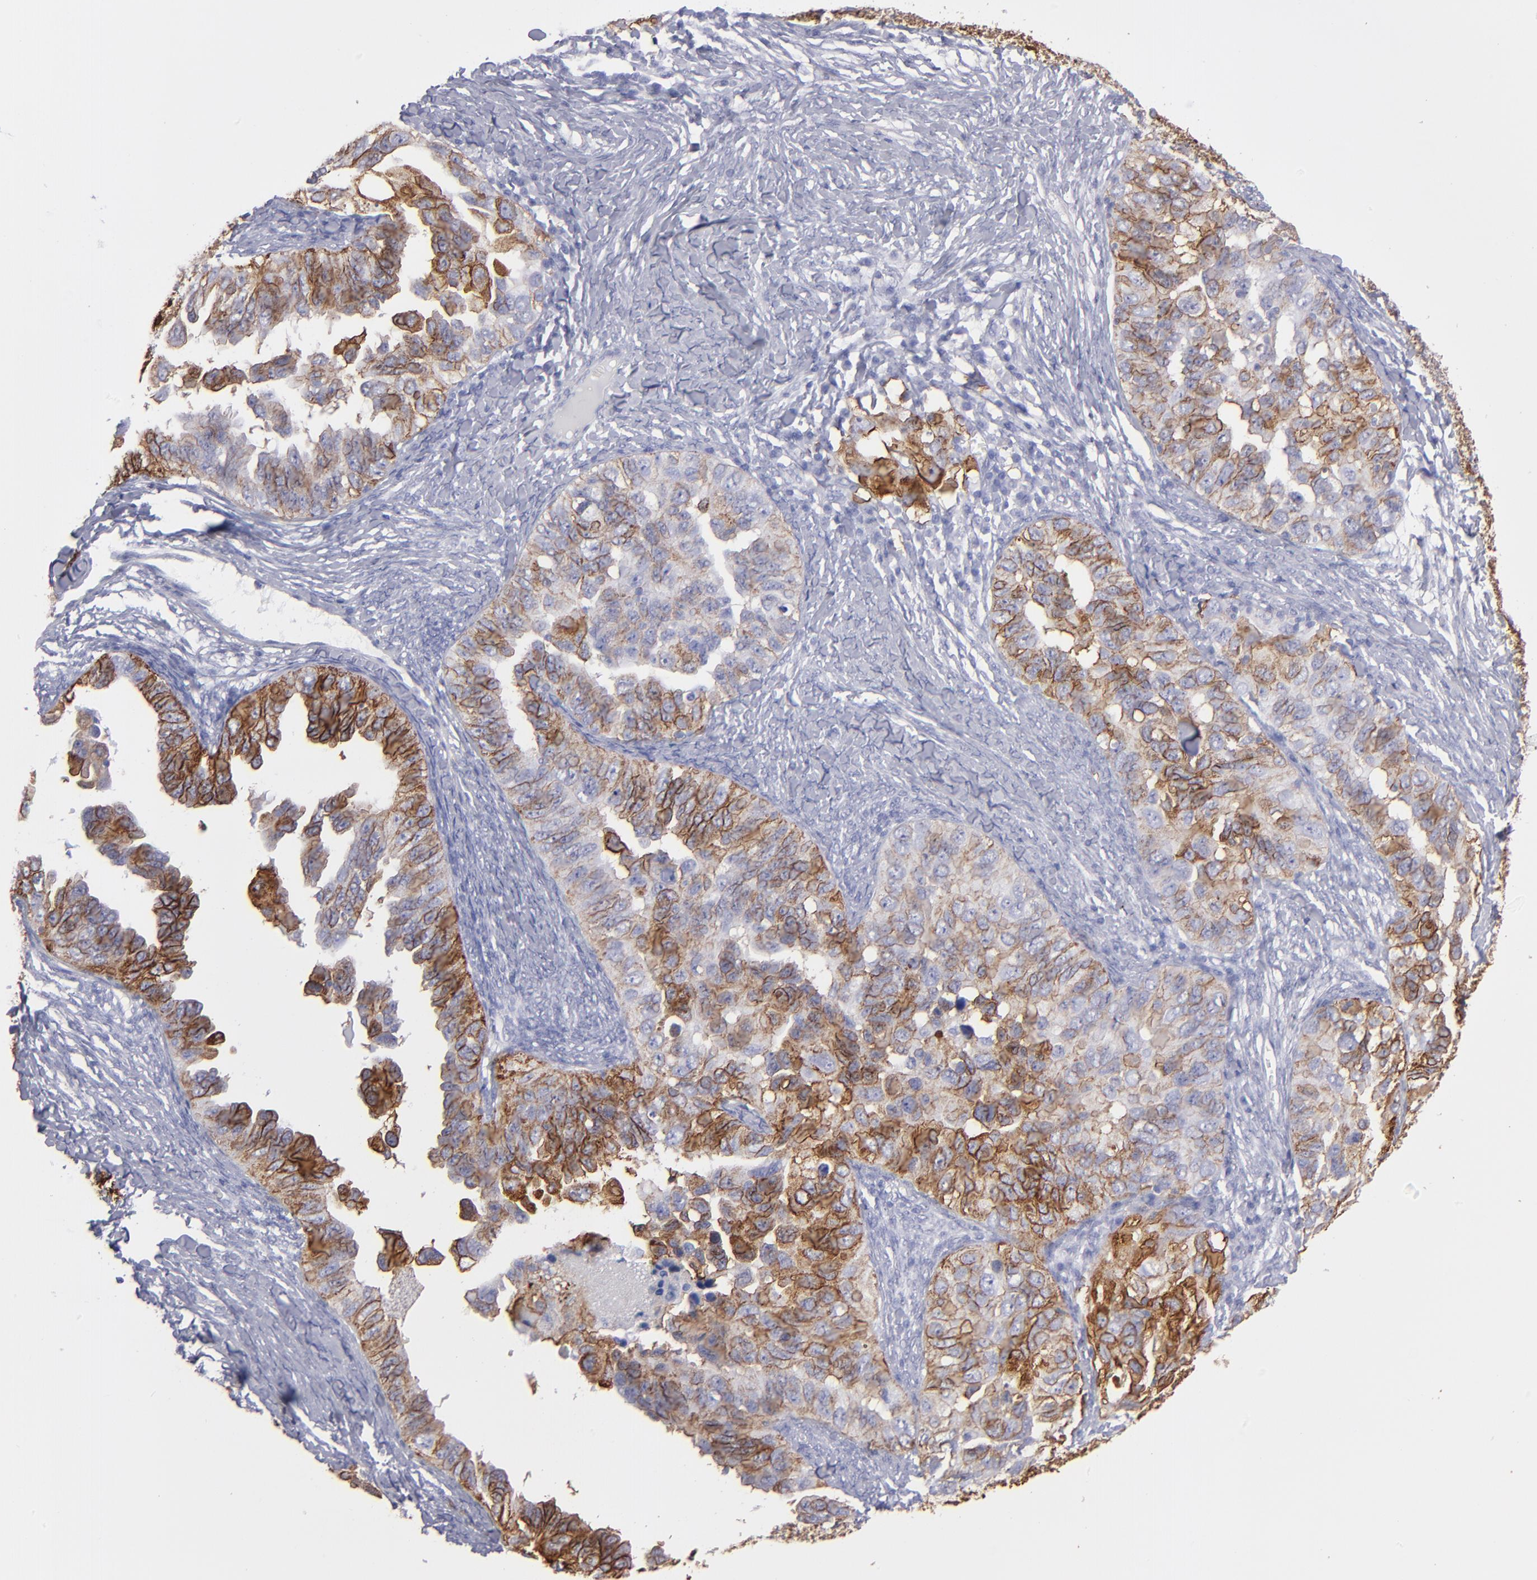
{"staining": {"intensity": "moderate", "quantity": ">75%", "location": "cytoplasmic/membranous"}, "tissue": "ovarian cancer", "cell_type": "Tumor cells", "image_type": "cancer", "snomed": [{"axis": "morphology", "description": "Cystadenocarcinoma, serous, NOS"}, {"axis": "topography", "description": "Ovary"}], "caption": "There is medium levels of moderate cytoplasmic/membranous expression in tumor cells of serous cystadenocarcinoma (ovarian), as demonstrated by immunohistochemical staining (brown color).", "gene": "AHNAK2", "patient": {"sex": "female", "age": 82}}